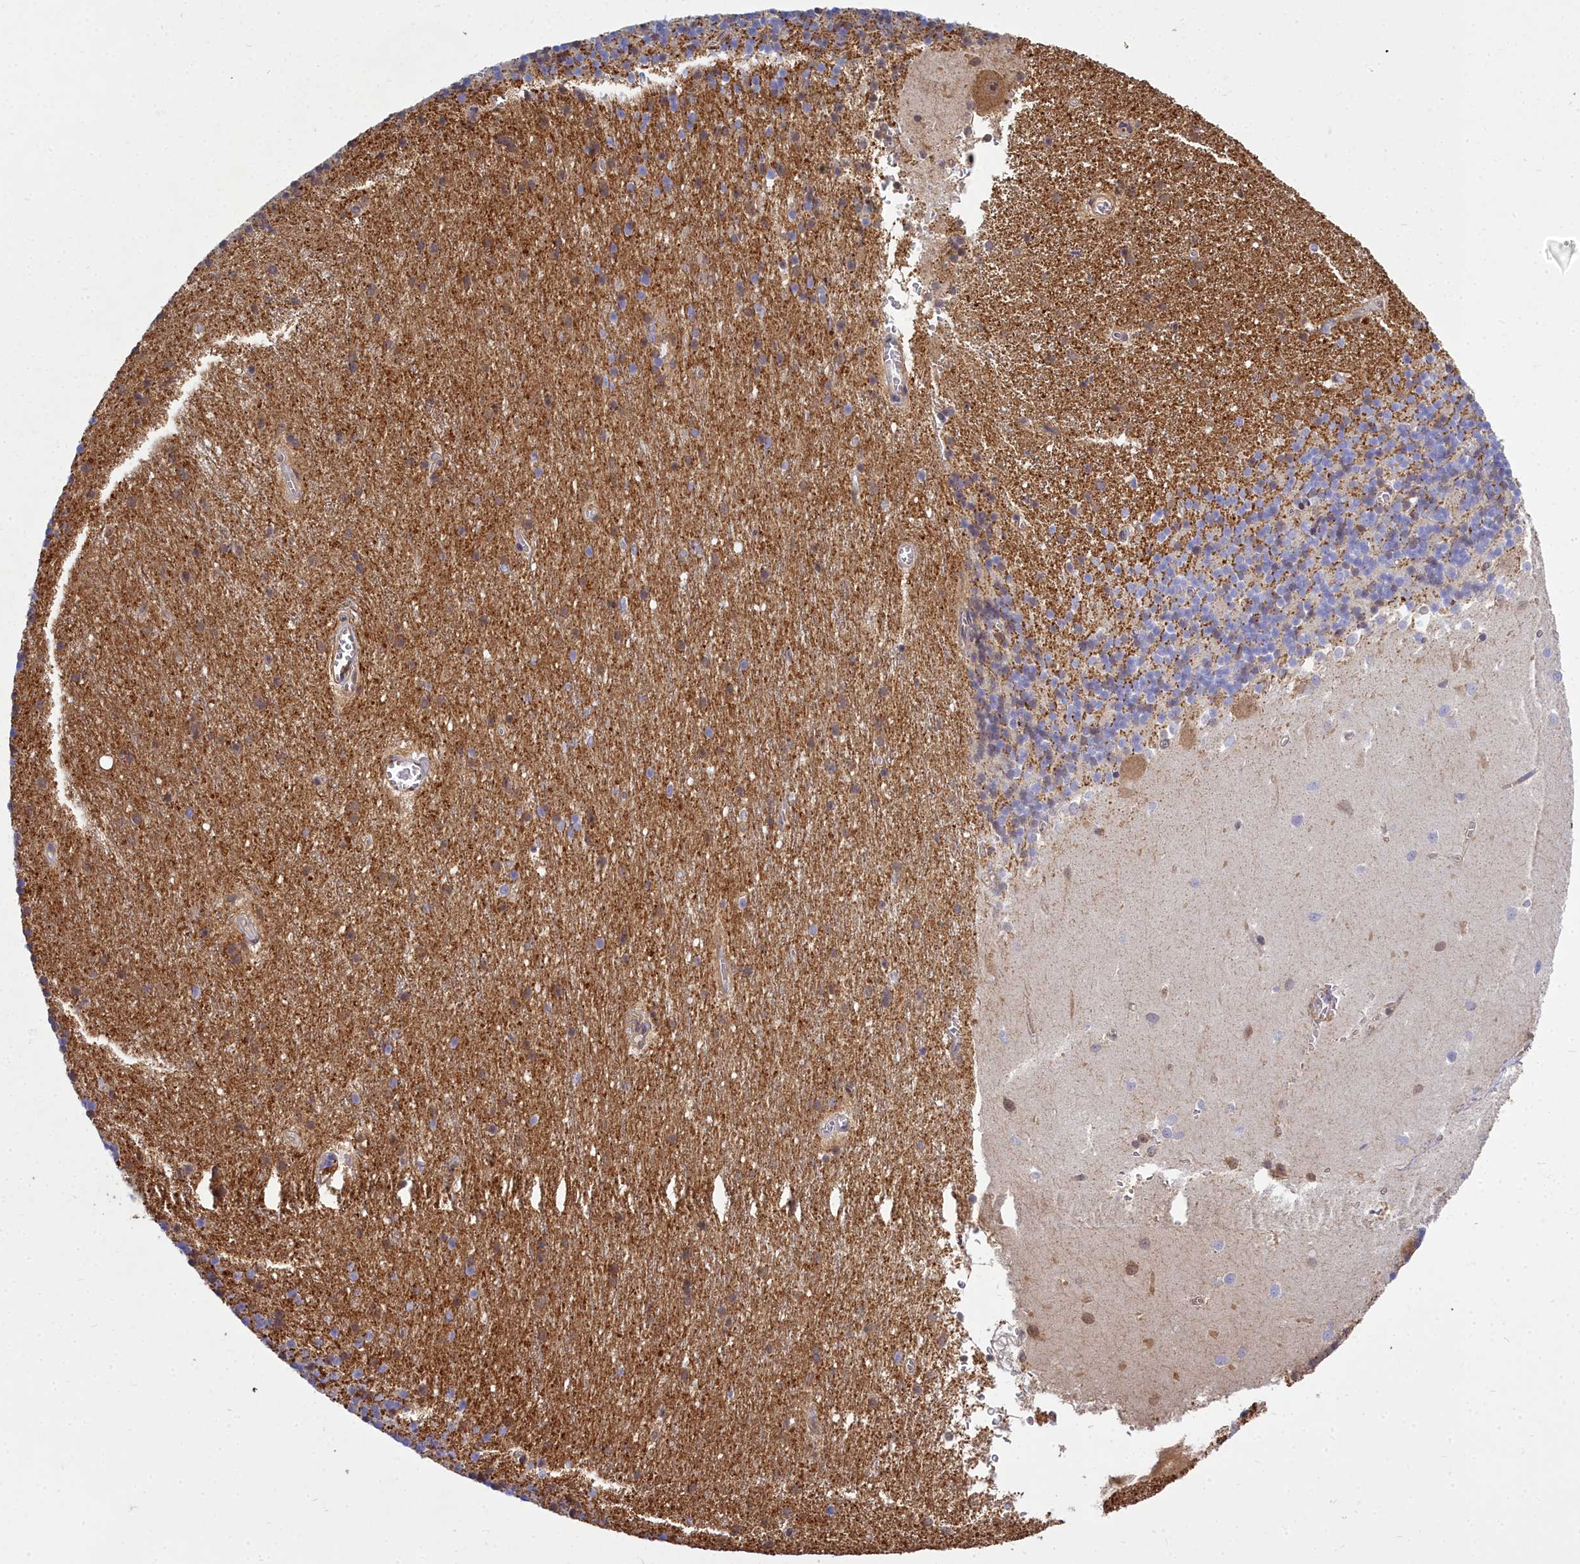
{"staining": {"intensity": "moderate", "quantity": "<25%", "location": "cytoplasmic/membranous"}, "tissue": "cerebellum", "cell_type": "Cells in granular layer", "image_type": "normal", "snomed": [{"axis": "morphology", "description": "Normal tissue, NOS"}, {"axis": "topography", "description": "Cerebellum"}], "caption": "Immunohistochemistry micrograph of benign cerebellum stained for a protein (brown), which reveals low levels of moderate cytoplasmic/membranous staining in approximately <25% of cells in granular layer.", "gene": "PPP1R14A", "patient": {"sex": "male", "age": 54}}